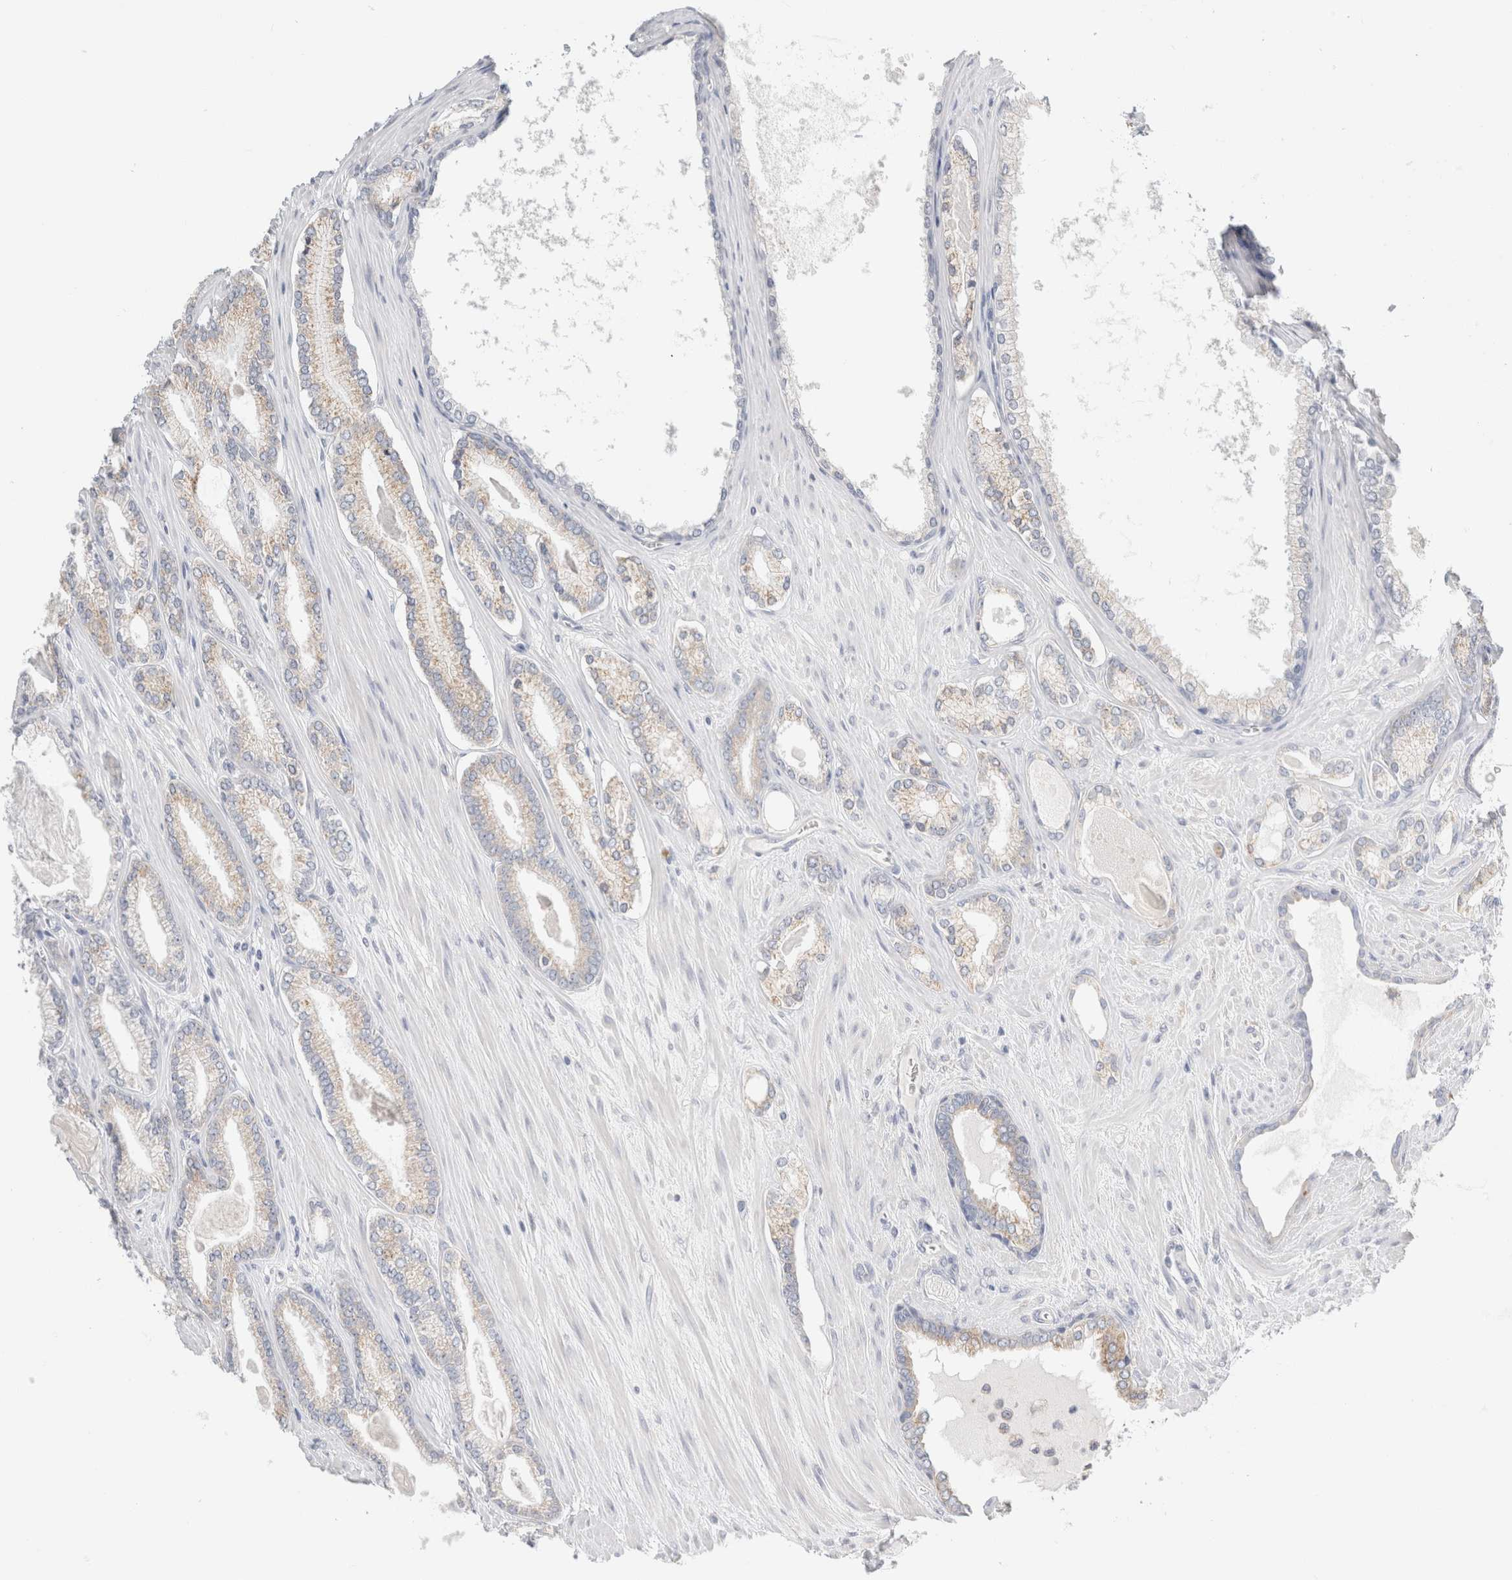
{"staining": {"intensity": "weak", "quantity": "<25%", "location": "cytoplasmic/membranous"}, "tissue": "prostate cancer", "cell_type": "Tumor cells", "image_type": "cancer", "snomed": [{"axis": "morphology", "description": "Adenocarcinoma, Low grade"}, {"axis": "topography", "description": "Prostate"}], "caption": "A photomicrograph of human prostate cancer is negative for staining in tumor cells. (Stains: DAB IHC with hematoxylin counter stain, Microscopy: brightfield microscopy at high magnification).", "gene": "CSK", "patient": {"sex": "male", "age": 70}}